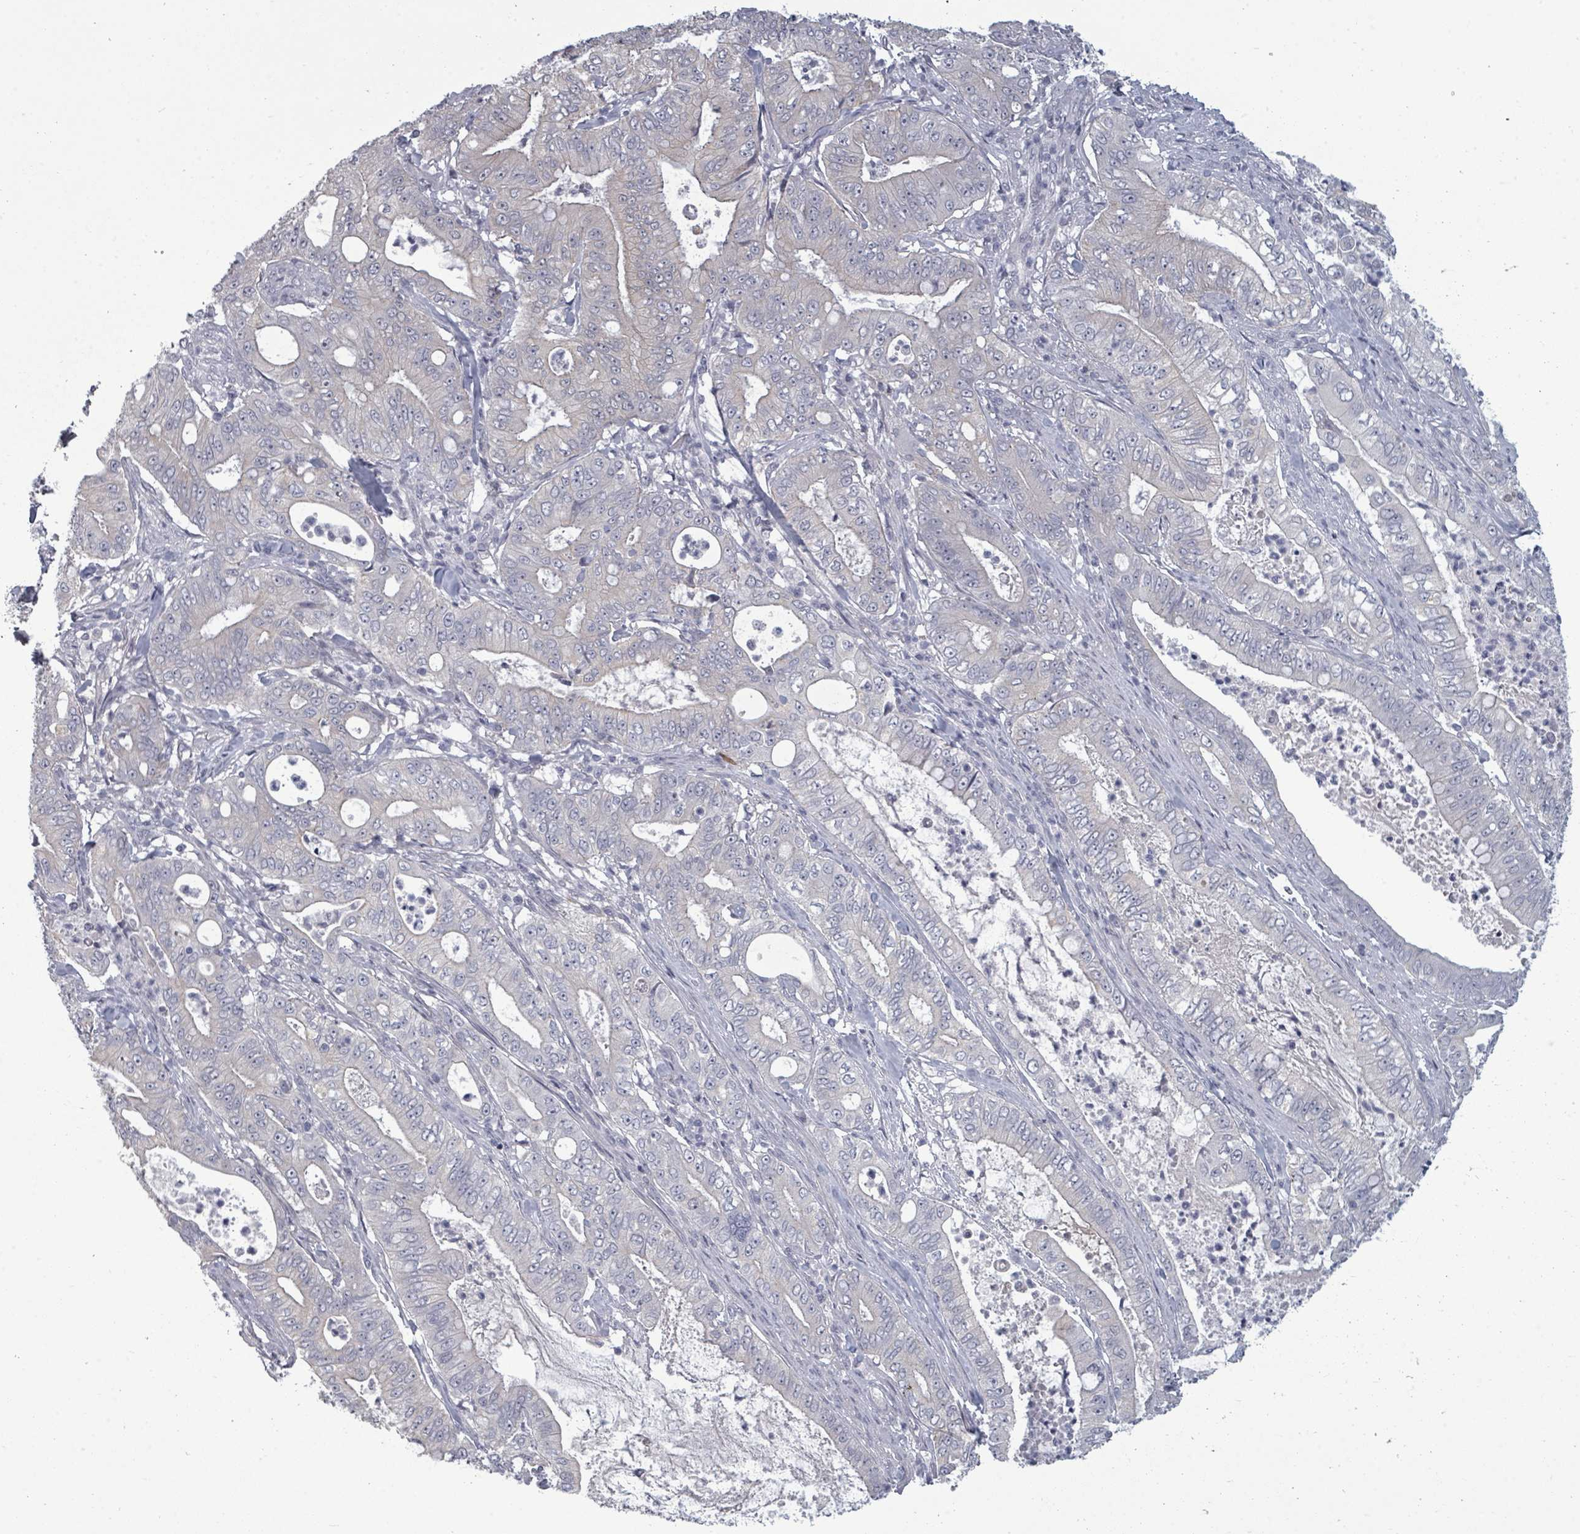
{"staining": {"intensity": "negative", "quantity": "none", "location": "none"}, "tissue": "pancreatic cancer", "cell_type": "Tumor cells", "image_type": "cancer", "snomed": [{"axis": "morphology", "description": "Adenocarcinoma, NOS"}, {"axis": "topography", "description": "Pancreas"}], "caption": "Immunohistochemical staining of pancreatic cancer (adenocarcinoma) shows no significant staining in tumor cells.", "gene": "ASB12", "patient": {"sex": "male", "age": 71}}